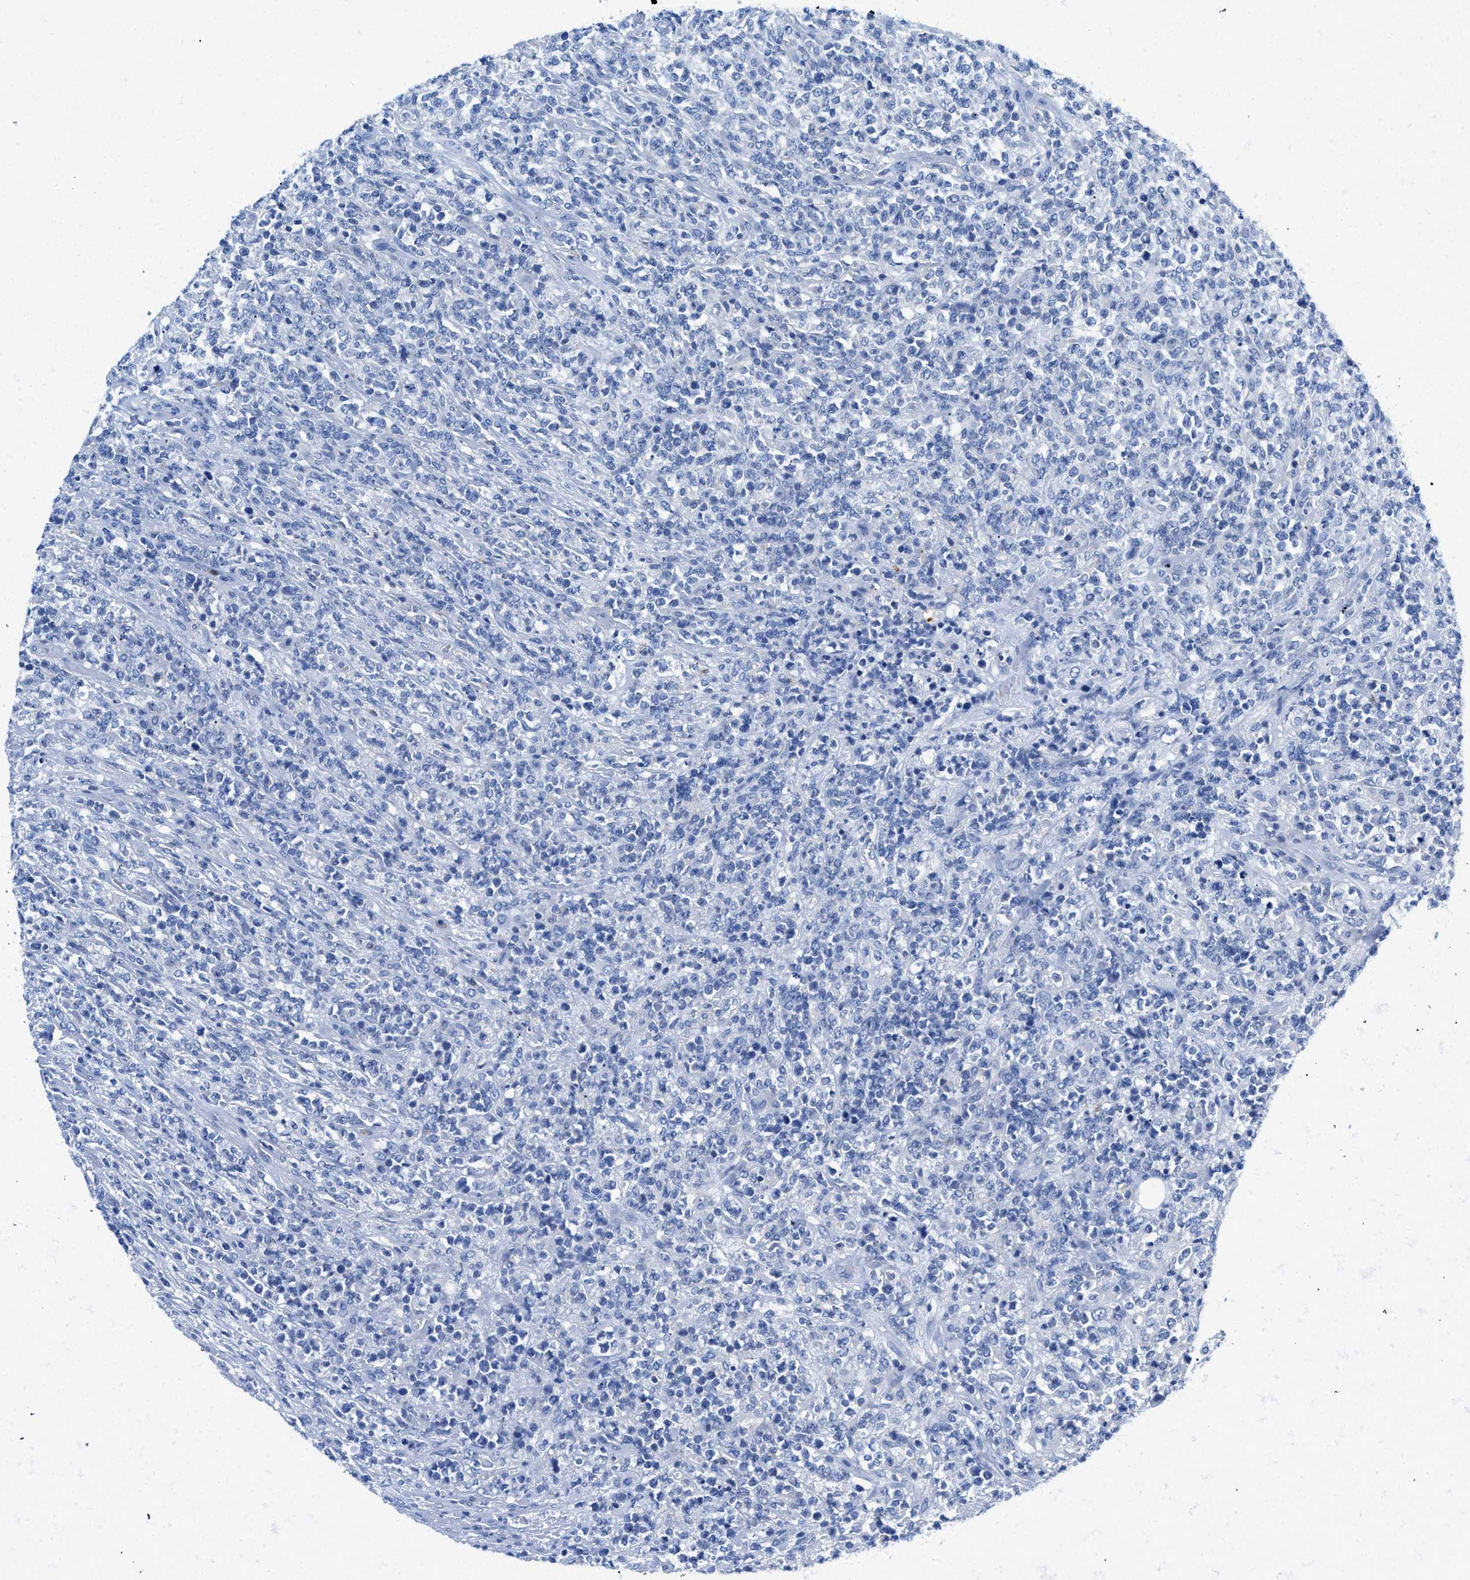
{"staining": {"intensity": "negative", "quantity": "none", "location": "none"}, "tissue": "lymphoma", "cell_type": "Tumor cells", "image_type": "cancer", "snomed": [{"axis": "morphology", "description": "Malignant lymphoma, non-Hodgkin's type, High grade"}, {"axis": "topography", "description": "Soft tissue"}], "caption": "A high-resolution micrograph shows IHC staining of malignant lymphoma, non-Hodgkin's type (high-grade), which shows no significant staining in tumor cells.", "gene": "NEB", "patient": {"sex": "male", "age": 18}}